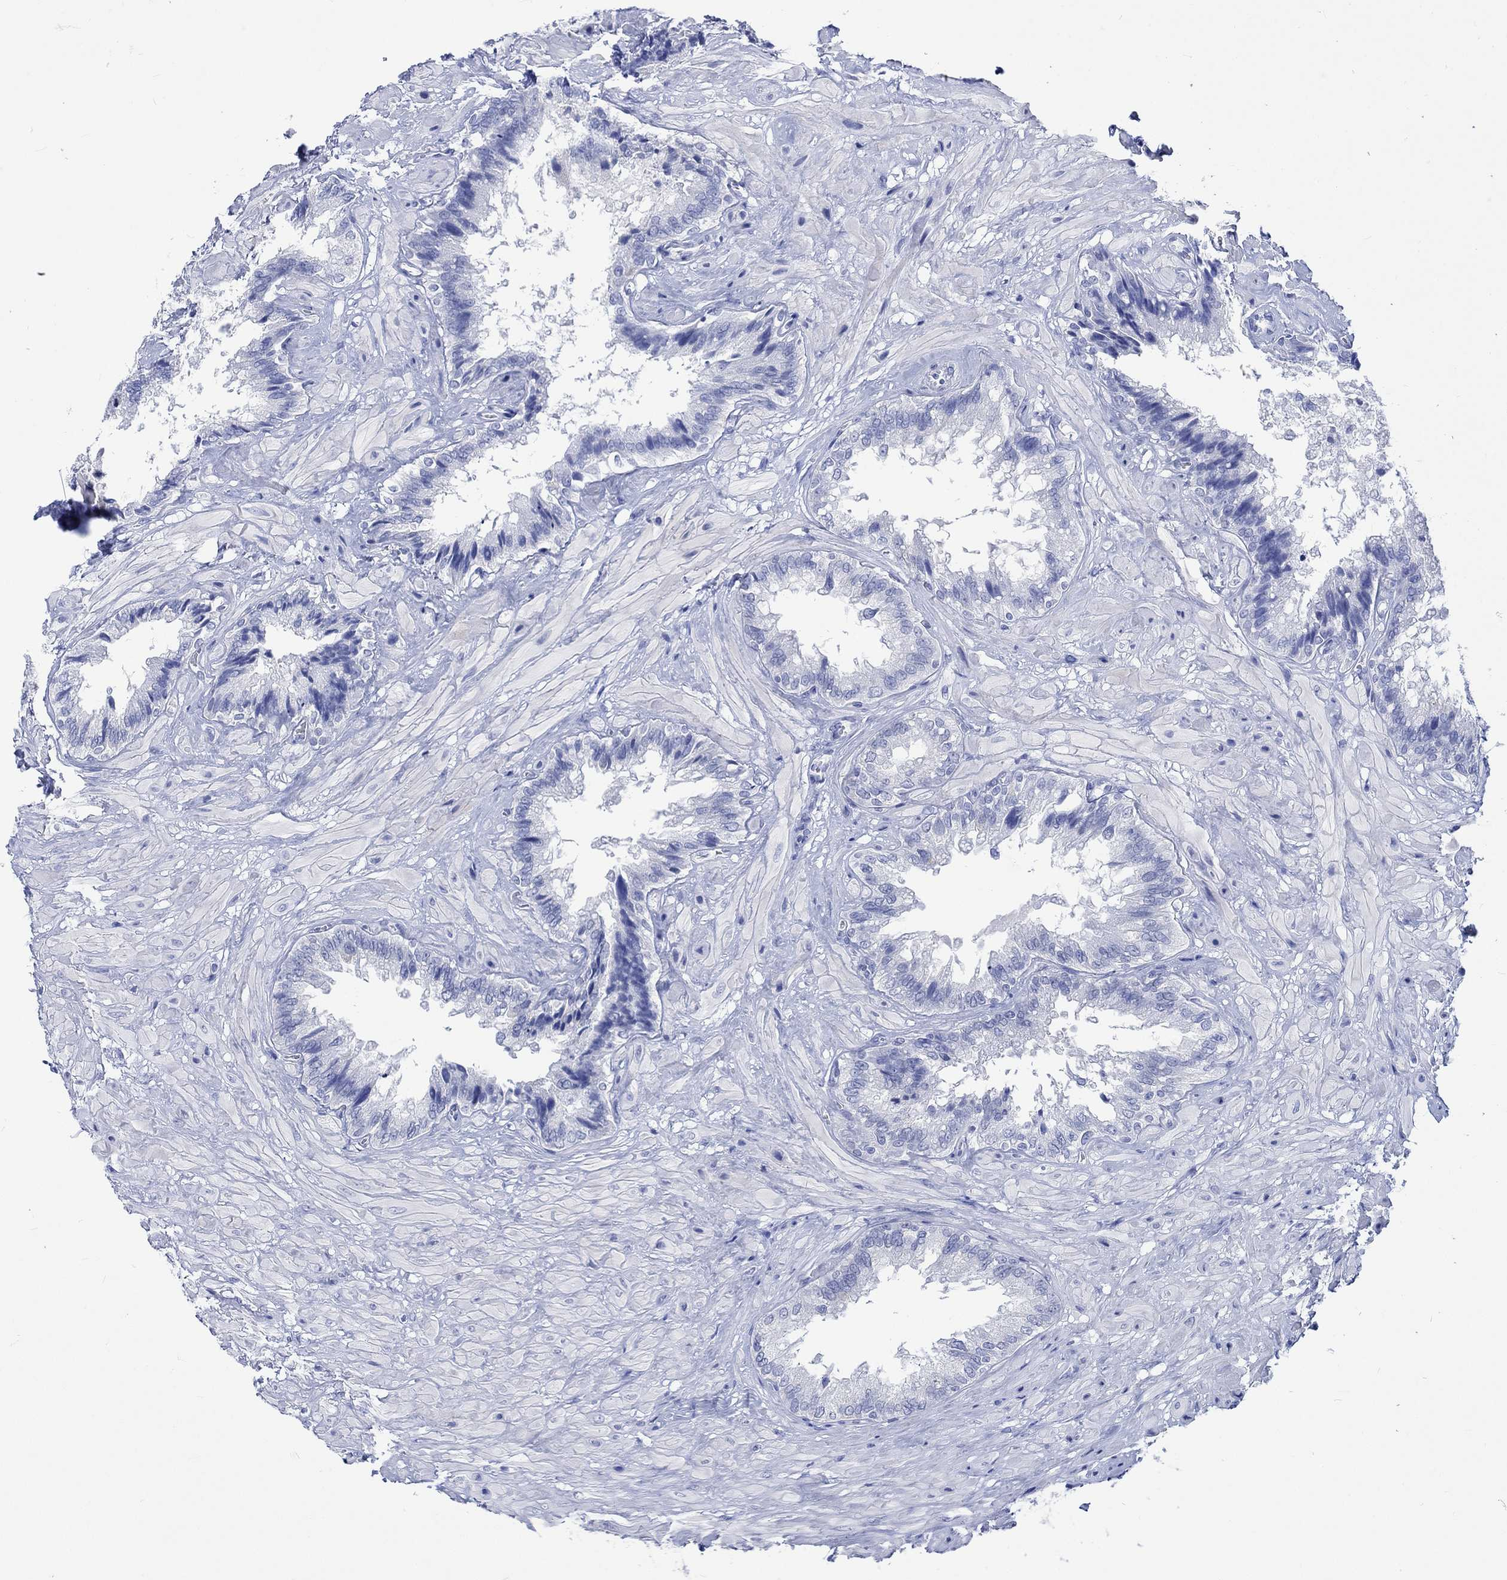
{"staining": {"intensity": "negative", "quantity": "none", "location": "none"}, "tissue": "seminal vesicle", "cell_type": "Glandular cells", "image_type": "normal", "snomed": [{"axis": "morphology", "description": "Normal tissue, NOS"}, {"axis": "topography", "description": "Seminal veicle"}], "caption": "Immunohistochemical staining of unremarkable seminal vesicle displays no significant positivity in glandular cells.", "gene": "KLHL33", "patient": {"sex": "male", "age": 67}}